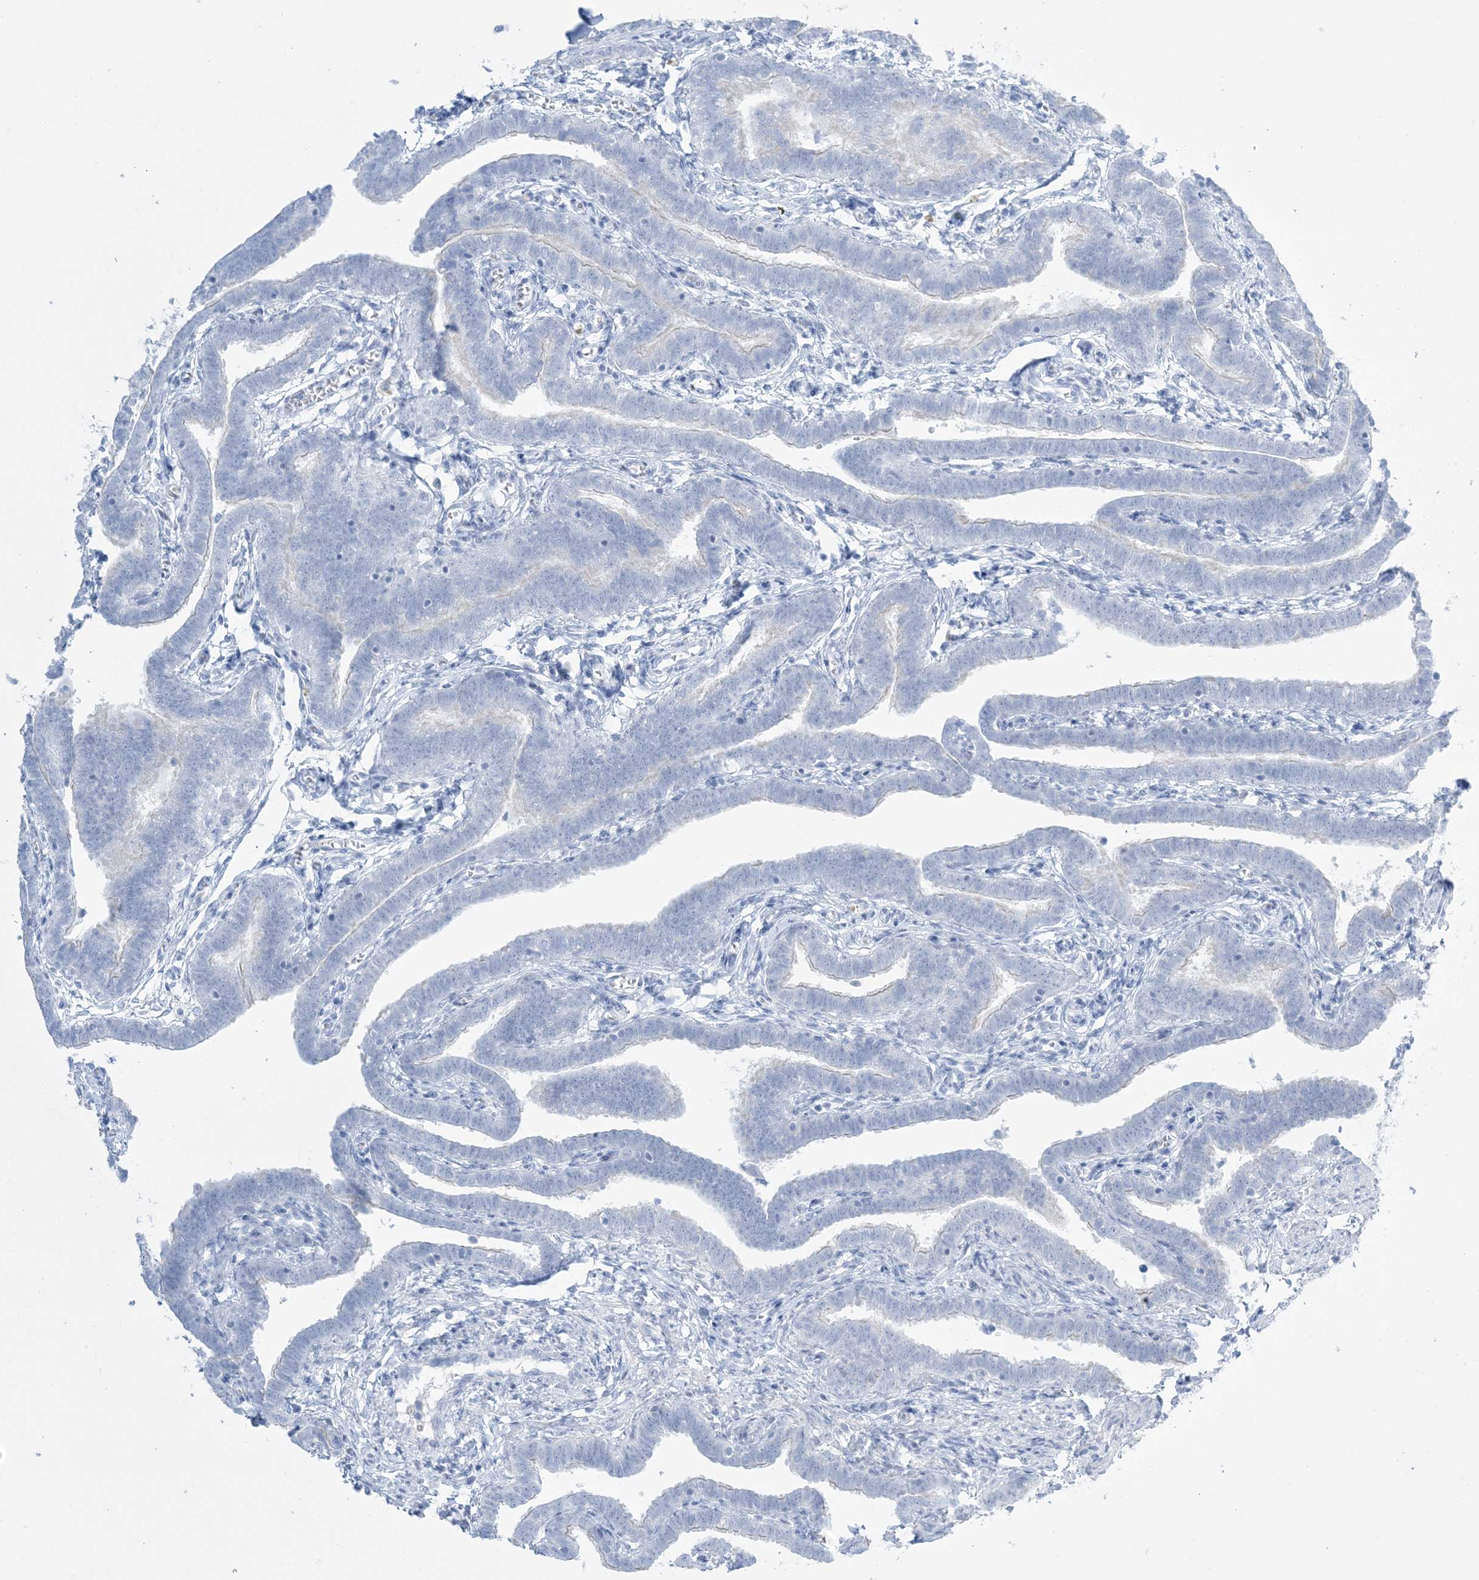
{"staining": {"intensity": "negative", "quantity": "none", "location": "none"}, "tissue": "fallopian tube", "cell_type": "Glandular cells", "image_type": "normal", "snomed": [{"axis": "morphology", "description": "Normal tissue, NOS"}, {"axis": "topography", "description": "Fallopian tube"}], "caption": "This photomicrograph is of benign fallopian tube stained with immunohistochemistry to label a protein in brown with the nuclei are counter-stained blue. There is no staining in glandular cells.", "gene": "AGXT", "patient": {"sex": "female", "age": 36}}